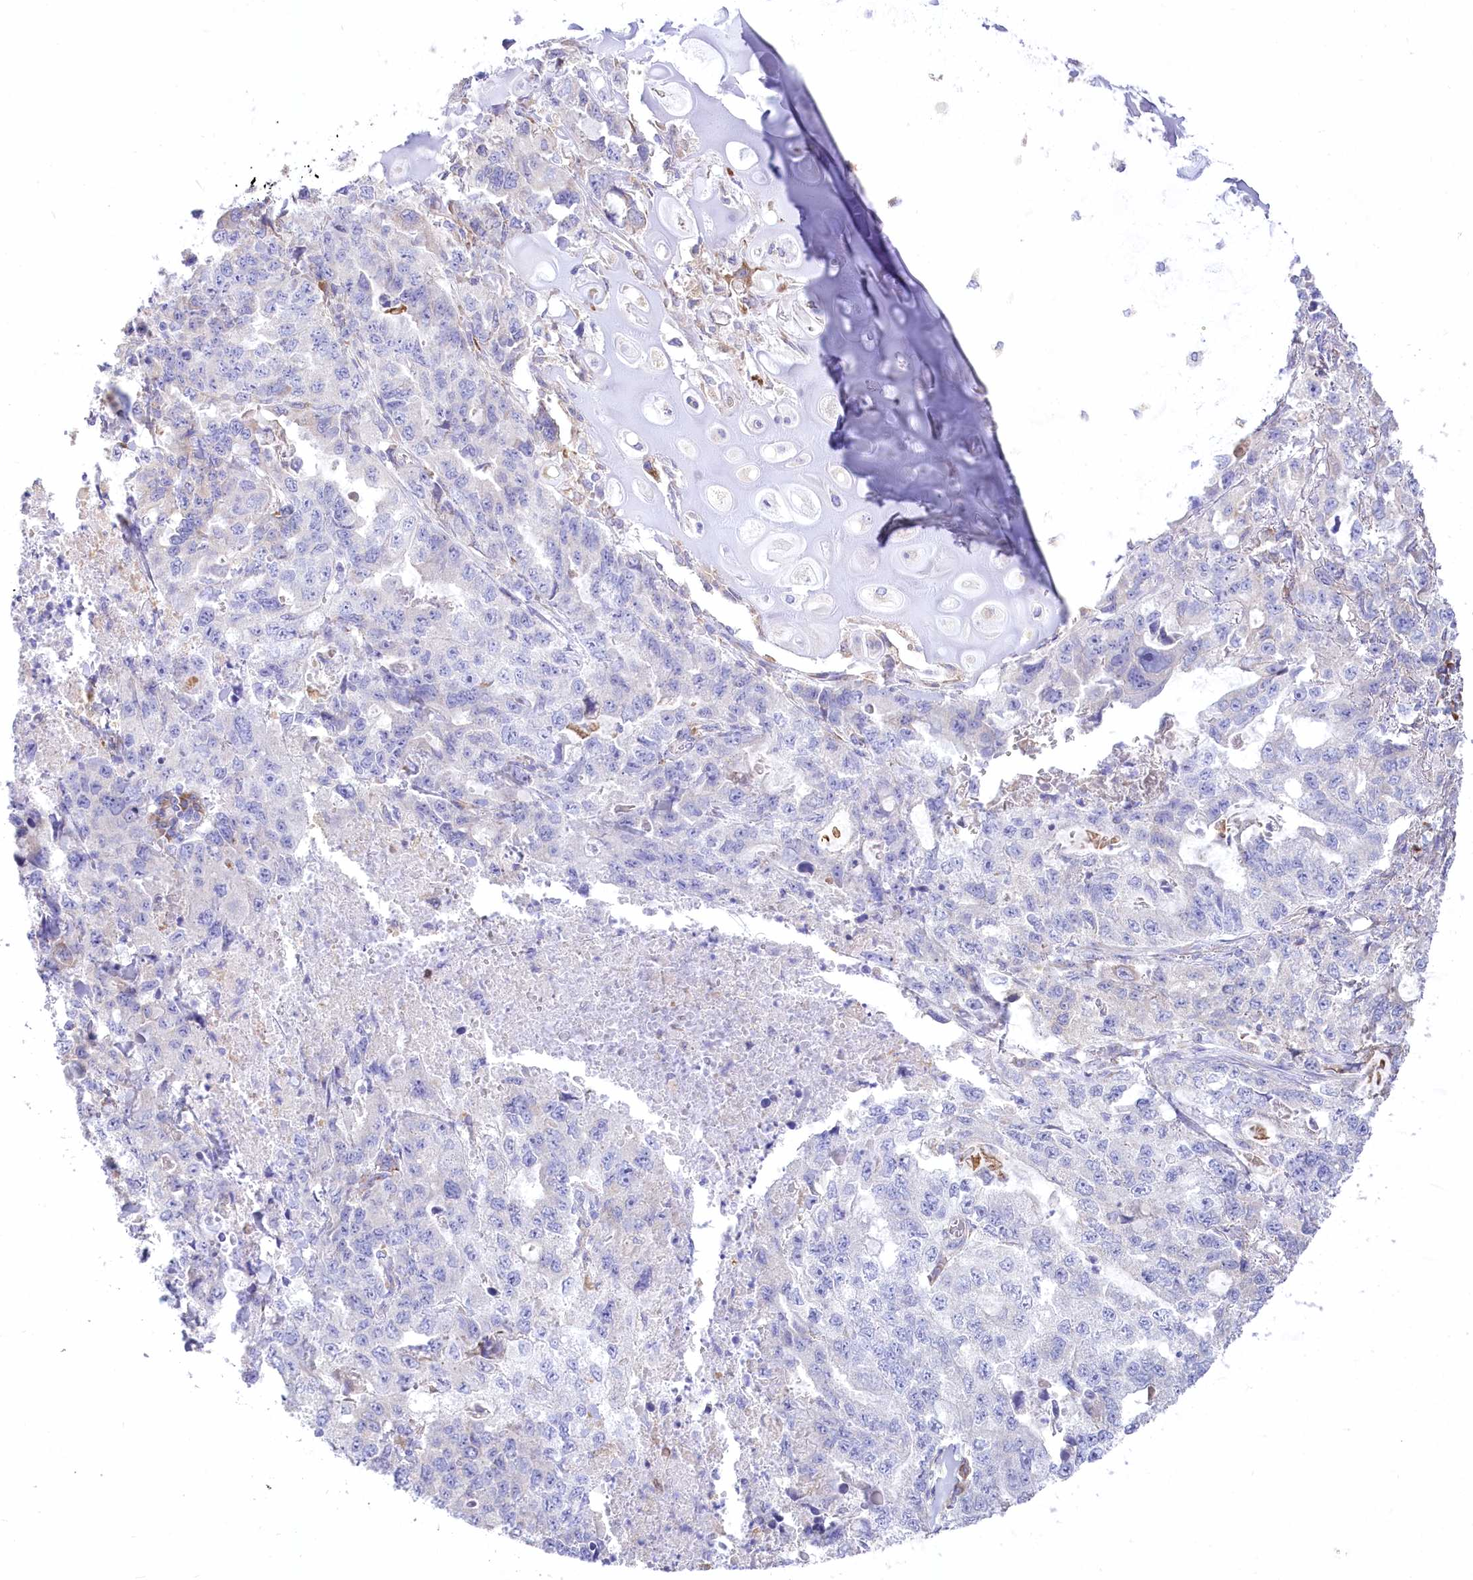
{"staining": {"intensity": "negative", "quantity": "none", "location": "none"}, "tissue": "lung cancer", "cell_type": "Tumor cells", "image_type": "cancer", "snomed": [{"axis": "morphology", "description": "Adenocarcinoma, NOS"}, {"axis": "topography", "description": "Lung"}], "caption": "Adenocarcinoma (lung) stained for a protein using IHC displays no expression tumor cells.", "gene": "STT3B", "patient": {"sex": "female", "age": 51}}